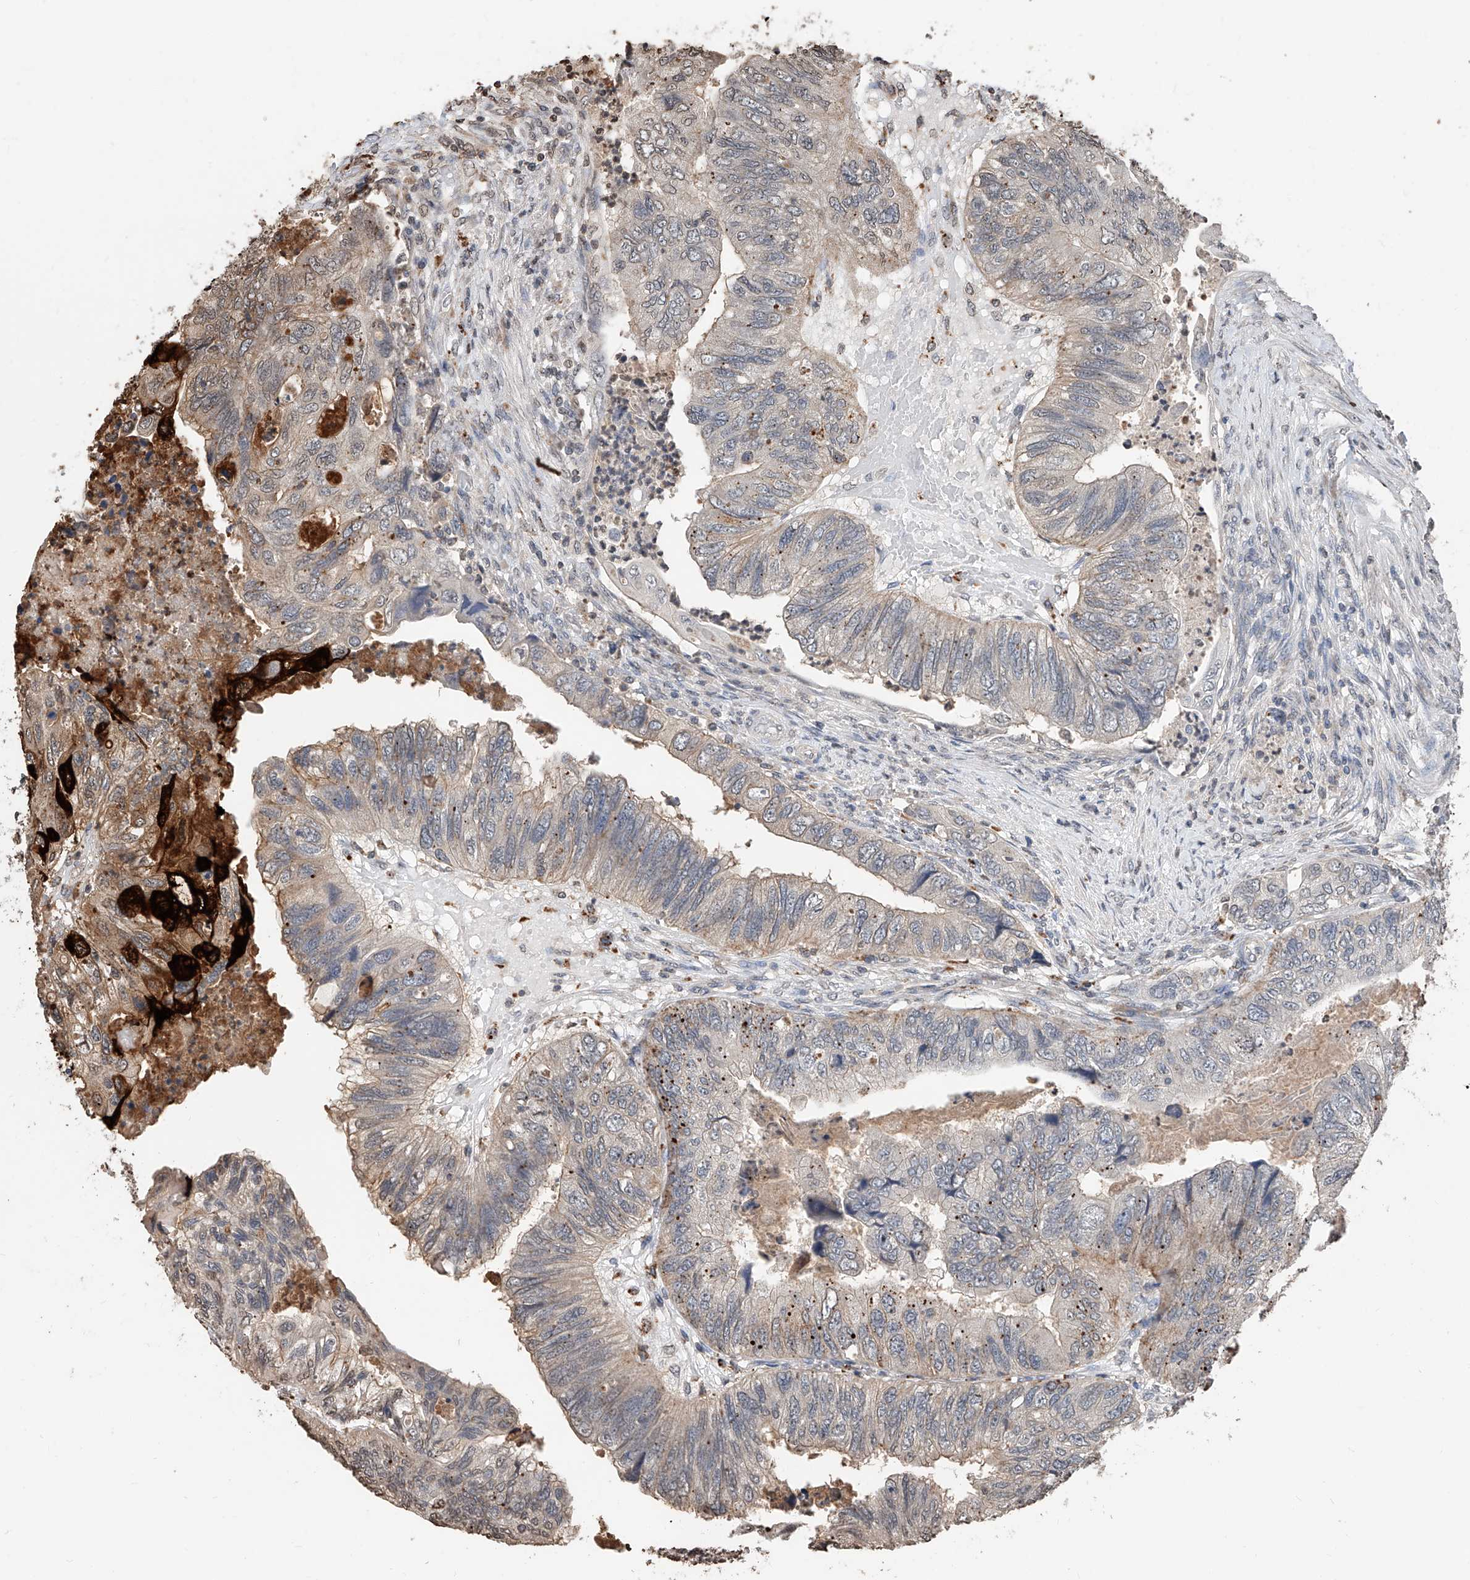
{"staining": {"intensity": "negative", "quantity": "none", "location": "none"}, "tissue": "colorectal cancer", "cell_type": "Tumor cells", "image_type": "cancer", "snomed": [{"axis": "morphology", "description": "Adenocarcinoma, NOS"}, {"axis": "topography", "description": "Rectum"}], "caption": "Colorectal cancer (adenocarcinoma) was stained to show a protein in brown. There is no significant staining in tumor cells.", "gene": "RP9", "patient": {"sex": "male", "age": 63}}